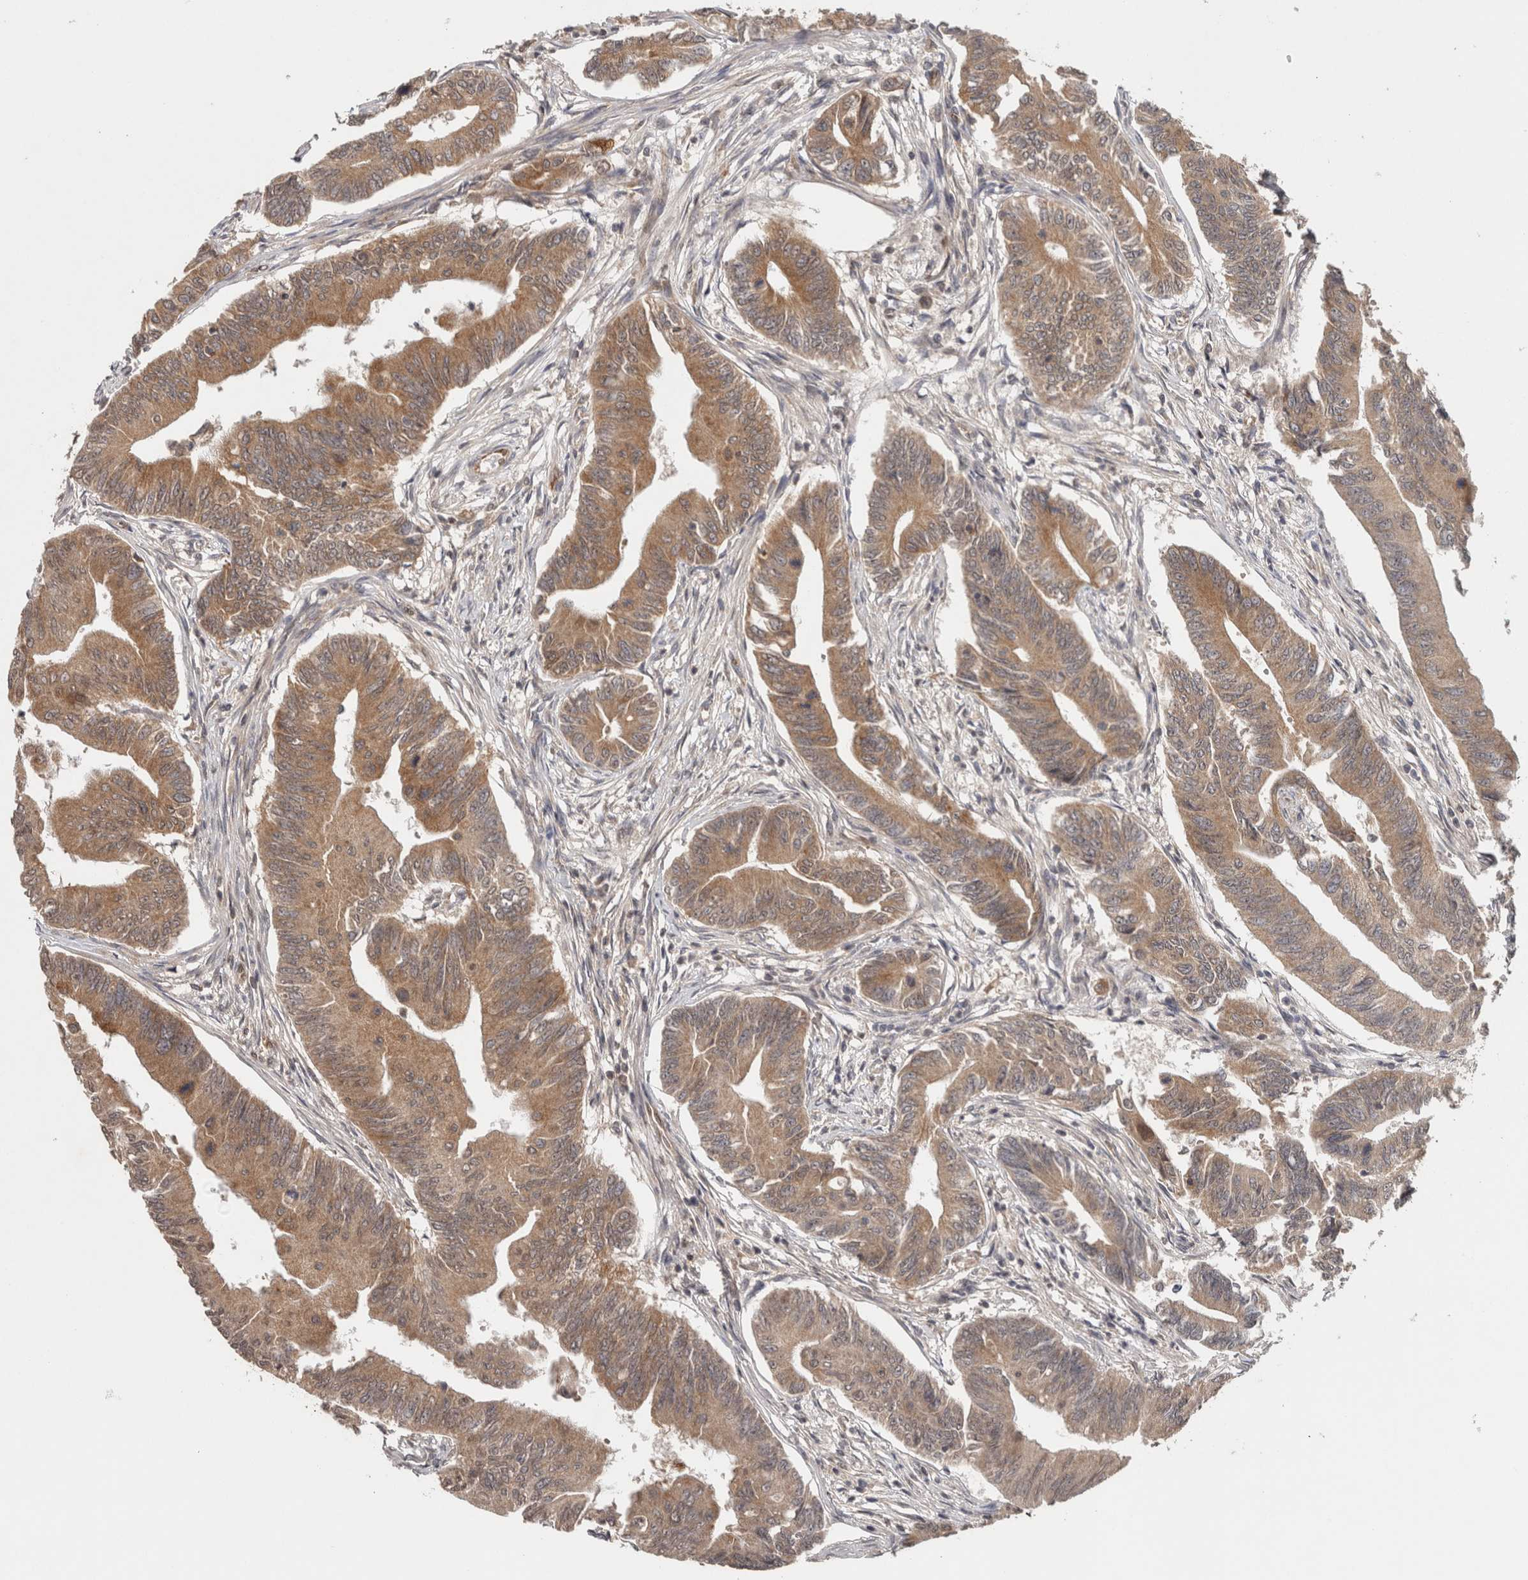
{"staining": {"intensity": "moderate", "quantity": ">75%", "location": "cytoplasmic/membranous"}, "tissue": "colorectal cancer", "cell_type": "Tumor cells", "image_type": "cancer", "snomed": [{"axis": "morphology", "description": "Adenoma, NOS"}, {"axis": "morphology", "description": "Adenocarcinoma, NOS"}, {"axis": "topography", "description": "Colon"}], "caption": "This is an image of immunohistochemistry staining of colorectal adenocarcinoma, which shows moderate staining in the cytoplasmic/membranous of tumor cells.", "gene": "HMOX2", "patient": {"sex": "male", "age": 79}}